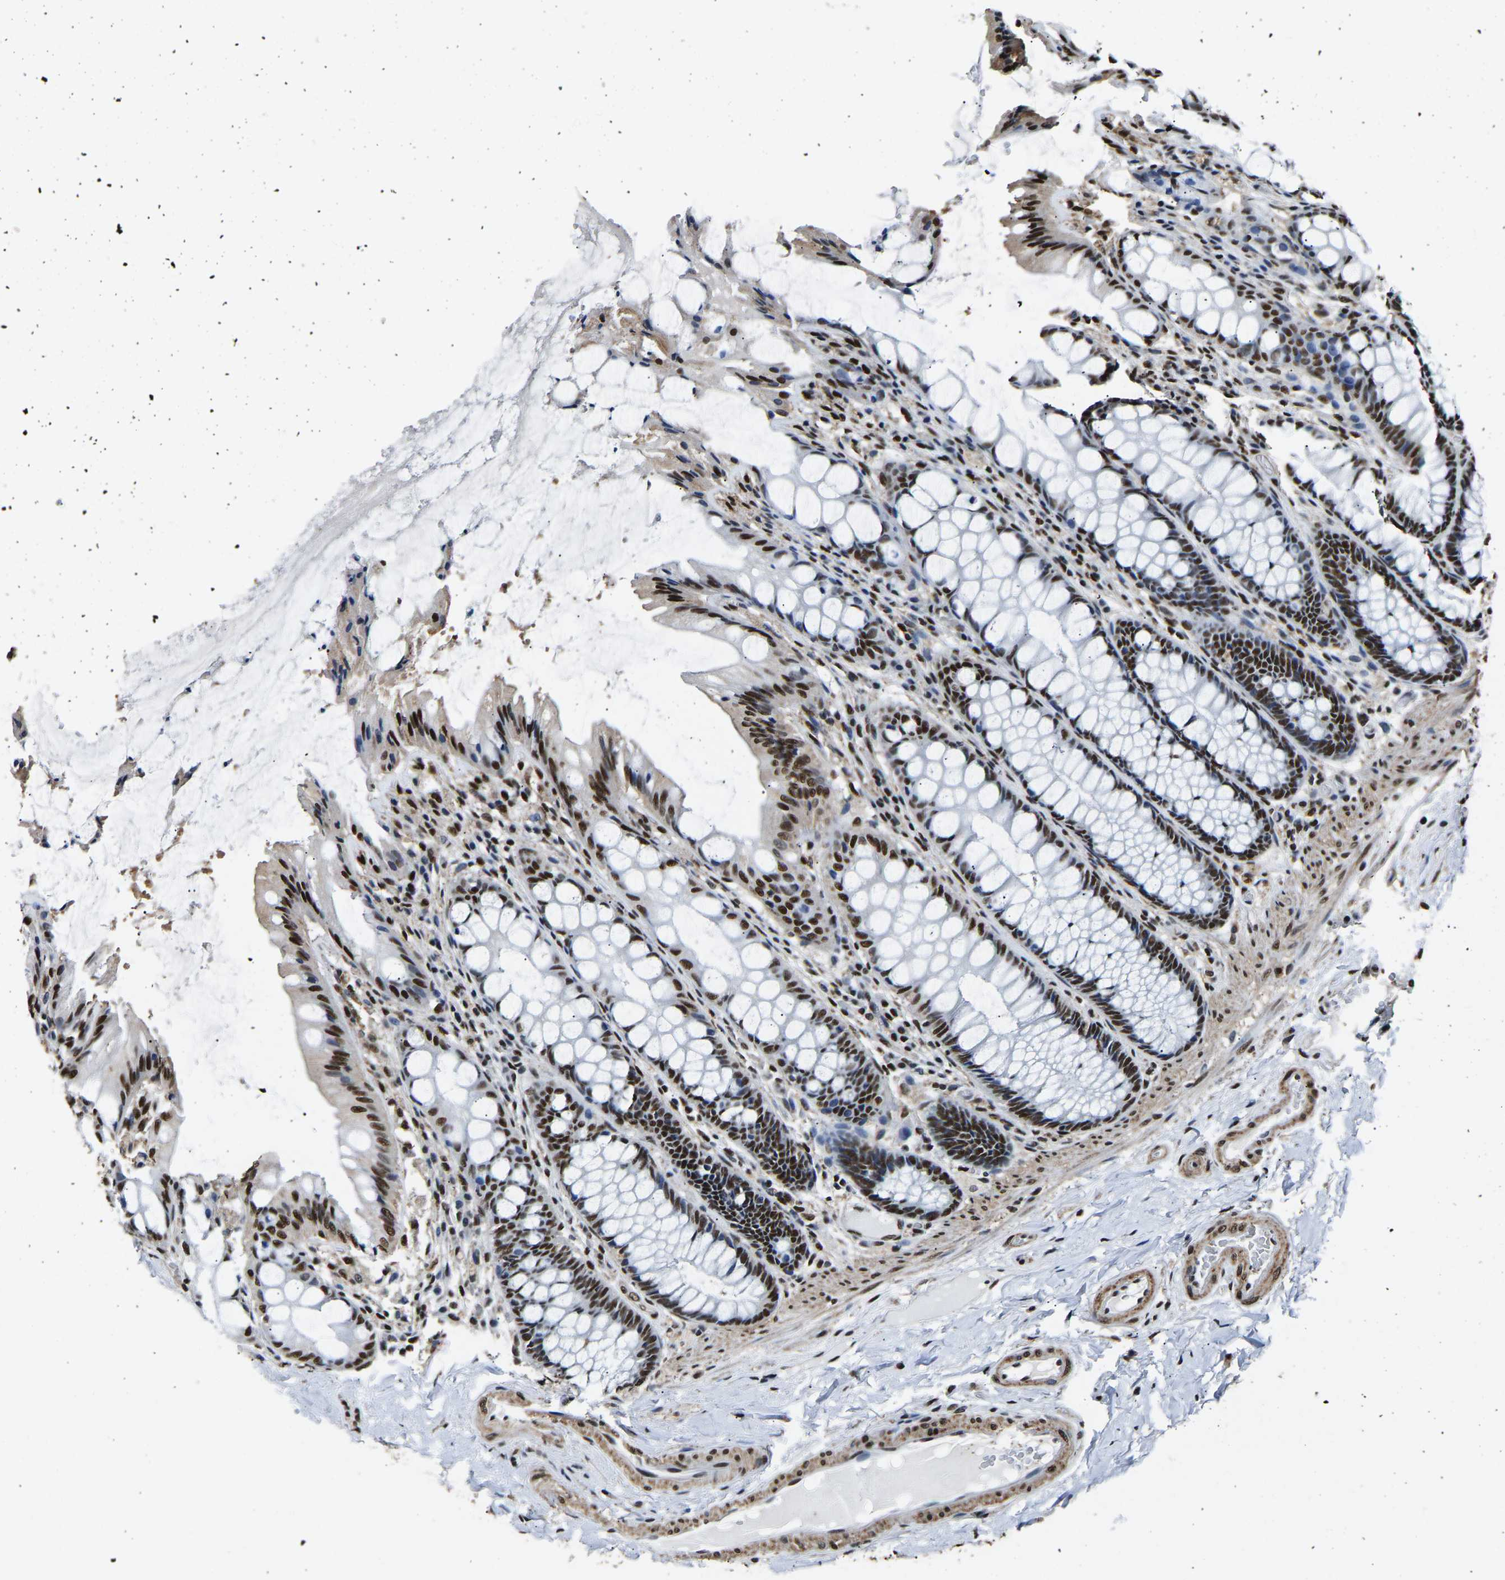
{"staining": {"intensity": "strong", "quantity": ">75%", "location": "nuclear"}, "tissue": "colon", "cell_type": "Endothelial cells", "image_type": "normal", "snomed": [{"axis": "morphology", "description": "Normal tissue, NOS"}, {"axis": "topography", "description": "Colon"}], "caption": "Strong nuclear expression for a protein is appreciated in approximately >75% of endothelial cells of unremarkable colon using immunohistochemistry (IHC).", "gene": "SAFB", "patient": {"sex": "male", "age": 47}}